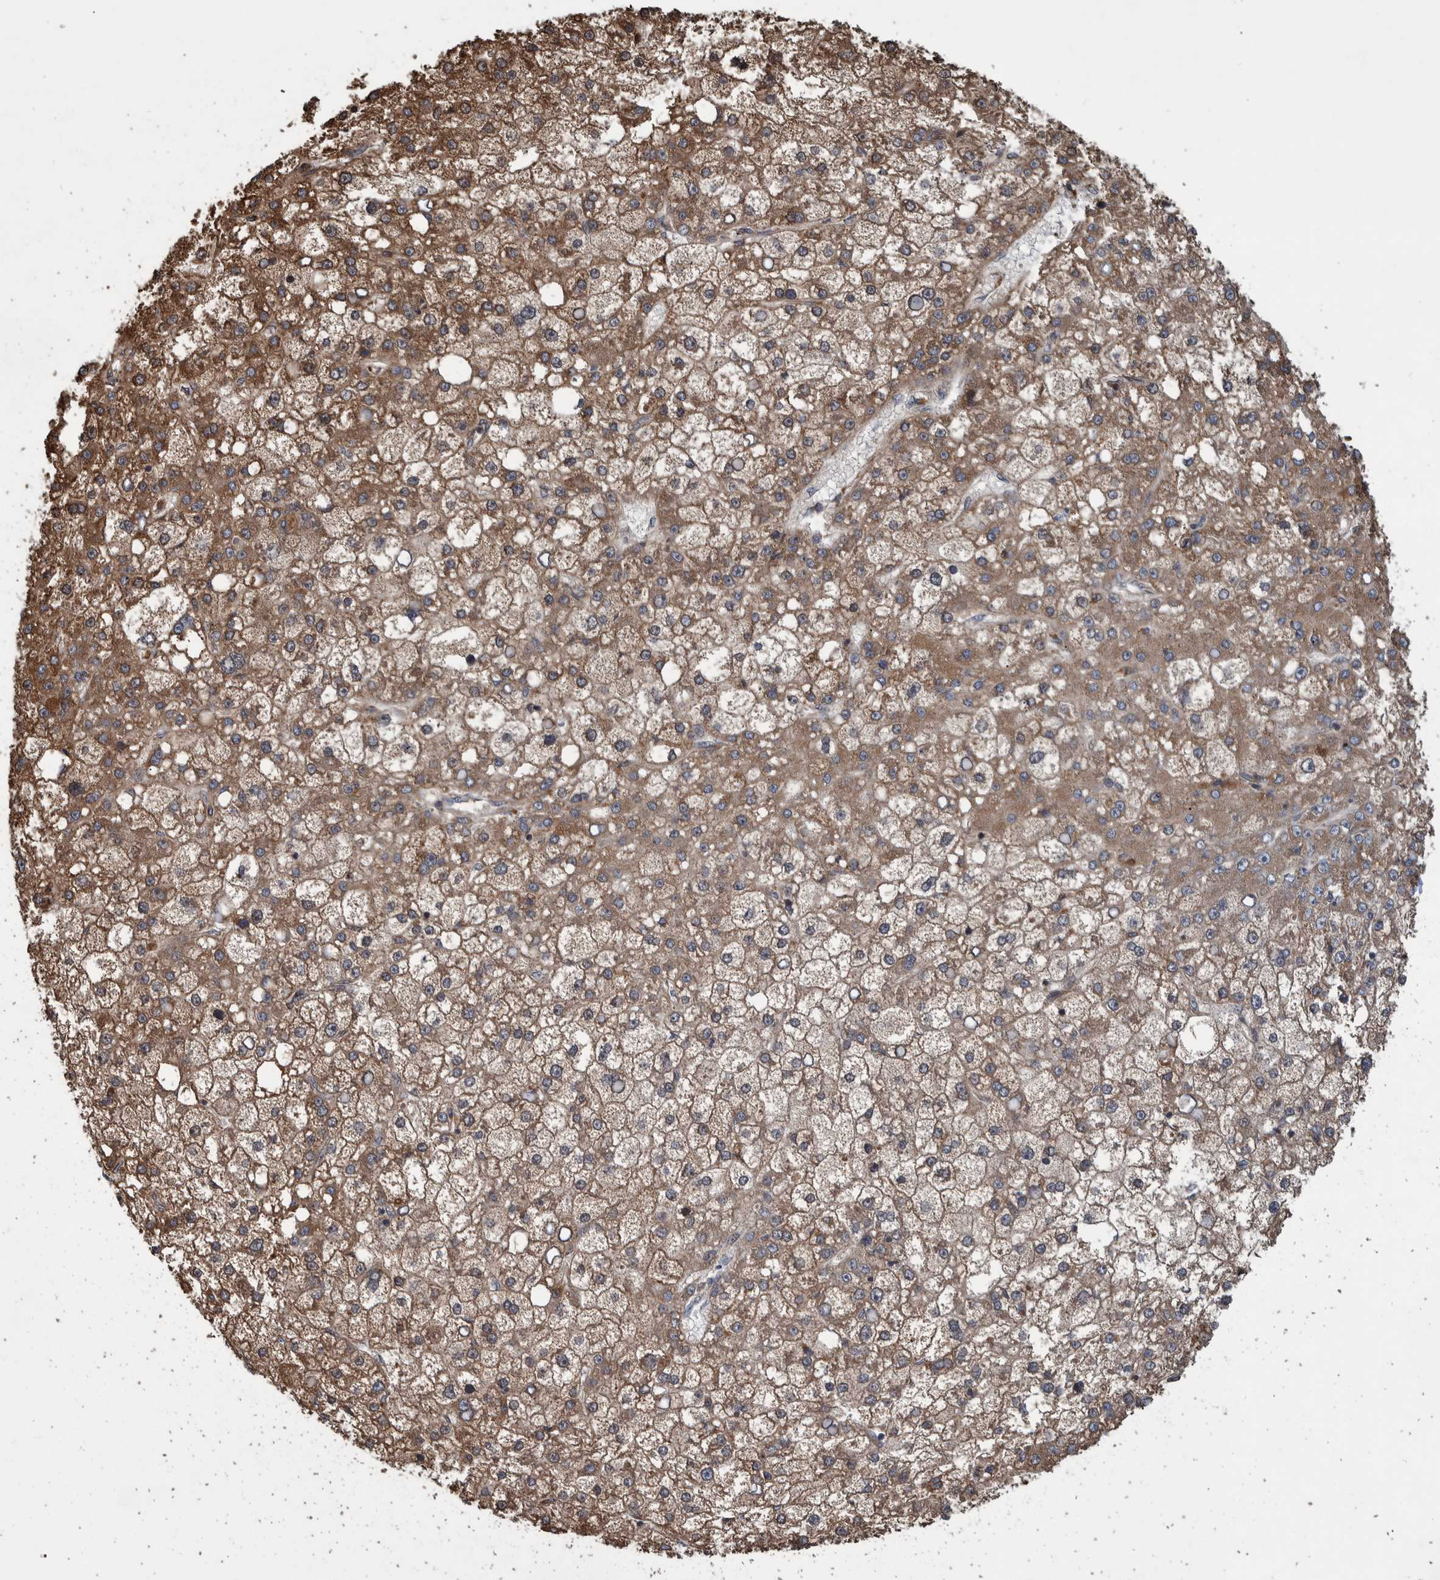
{"staining": {"intensity": "weak", "quantity": ">75%", "location": "cytoplasmic/membranous"}, "tissue": "liver cancer", "cell_type": "Tumor cells", "image_type": "cancer", "snomed": [{"axis": "morphology", "description": "Carcinoma, Hepatocellular, NOS"}, {"axis": "topography", "description": "Liver"}], "caption": "The photomicrograph exhibits staining of liver cancer (hepatocellular carcinoma), revealing weak cytoplasmic/membranous protein staining (brown color) within tumor cells.", "gene": "B3GNTL1", "patient": {"sex": "male", "age": 67}}